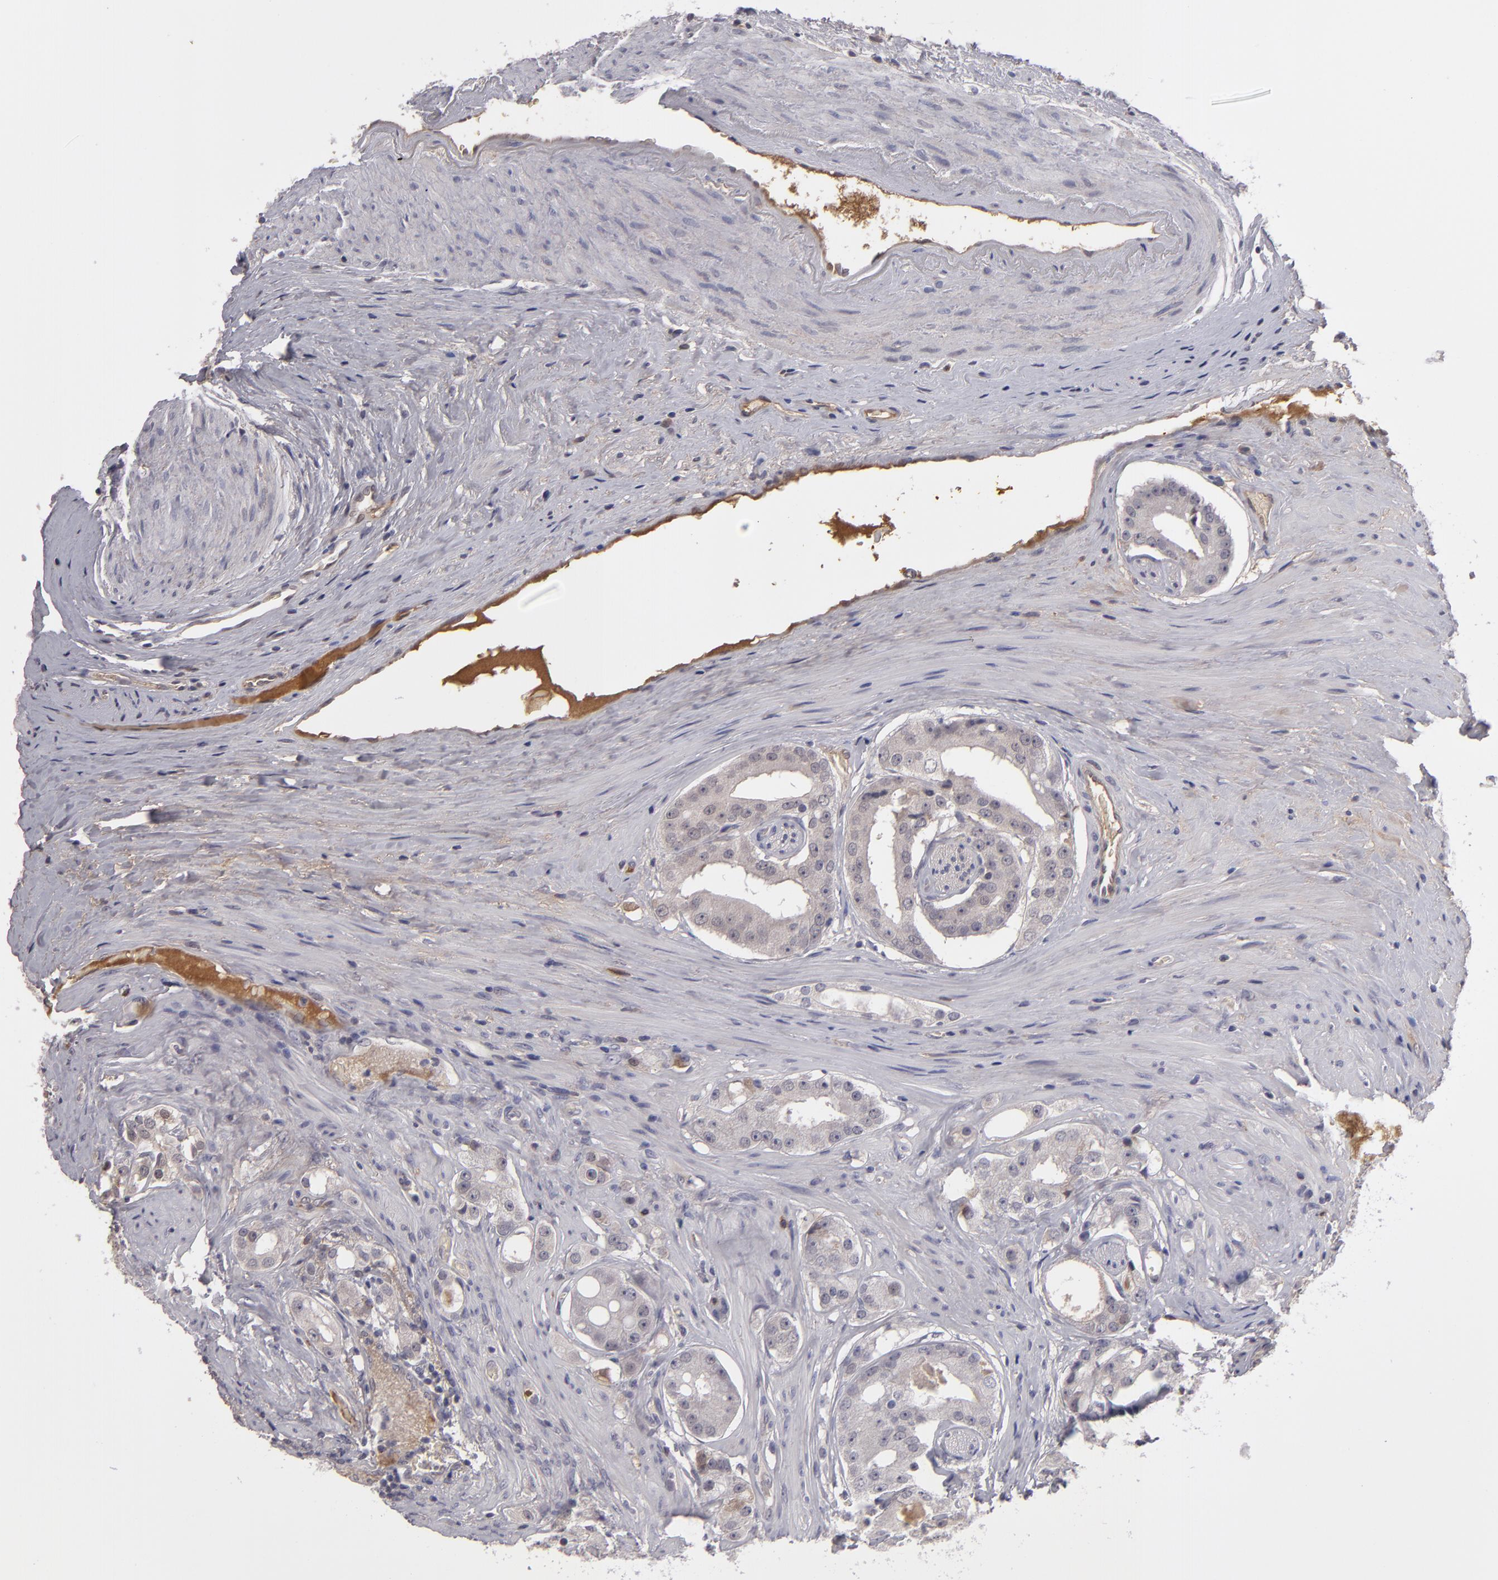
{"staining": {"intensity": "negative", "quantity": "none", "location": "none"}, "tissue": "prostate cancer", "cell_type": "Tumor cells", "image_type": "cancer", "snomed": [{"axis": "morphology", "description": "Adenocarcinoma, High grade"}, {"axis": "topography", "description": "Prostate"}], "caption": "Tumor cells show no significant protein staining in prostate cancer (high-grade adenocarcinoma). The staining is performed using DAB (3,3'-diaminobenzidine) brown chromogen with nuclei counter-stained in using hematoxylin.", "gene": "ITIH4", "patient": {"sex": "male", "age": 68}}